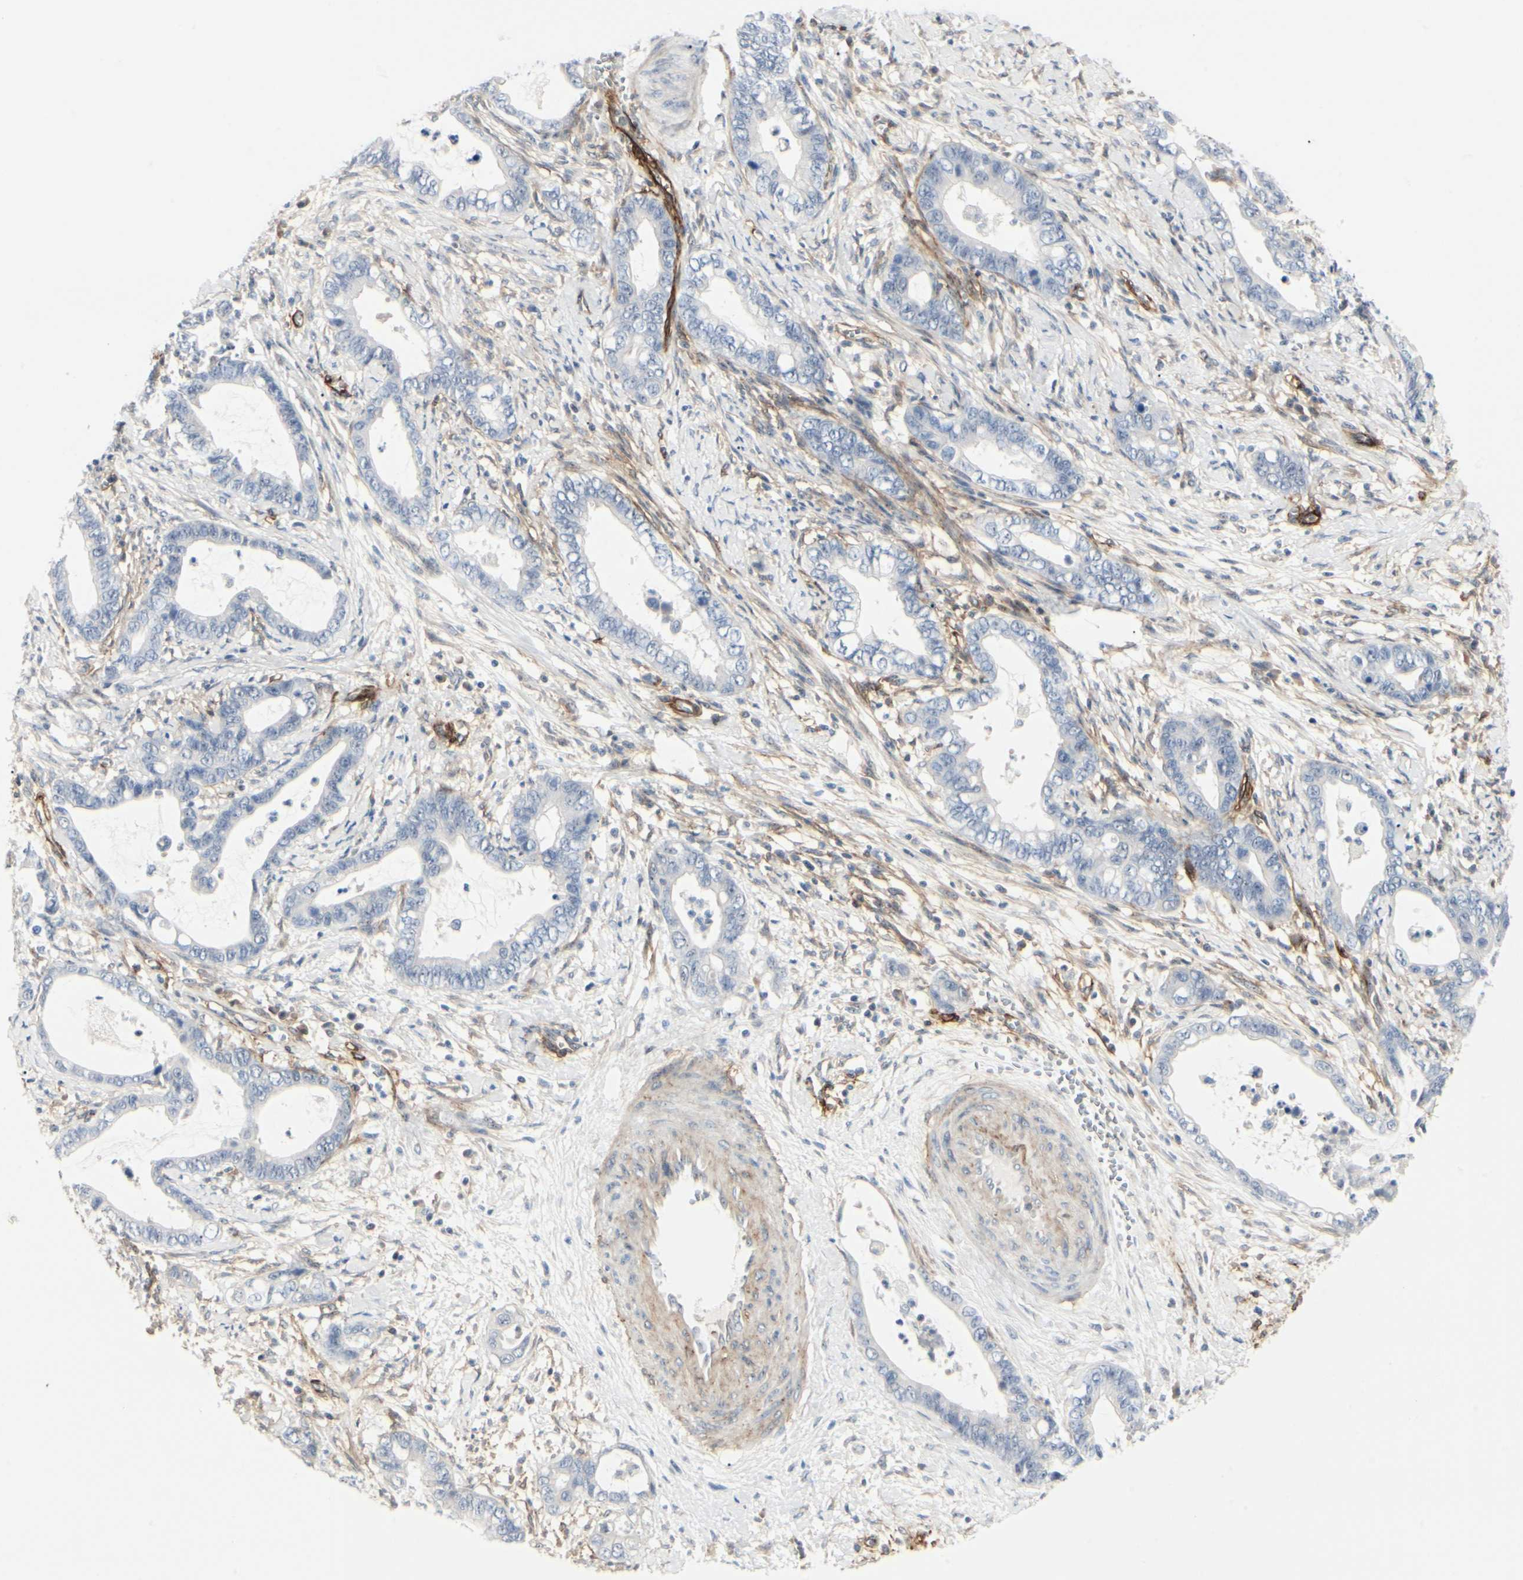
{"staining": {"intensity": "negative", "quantity": "none", "location": "none"}, "tissue": "cervical cancer", "cell_type": "Tumor cells", "image_type": "cancer", "snomed": [{"axis": "morphology", "description": "Adenocarcinoma, NOS"}, {"axis": "topography", "description": "Cervix"}], "caption": "This is a photomicrograph of immunohistochemistry staining of cervical cancer, which shows no staining in tumor cells.", "gene": "GGT5", "patient": {"sex": "female", "age": 44}}